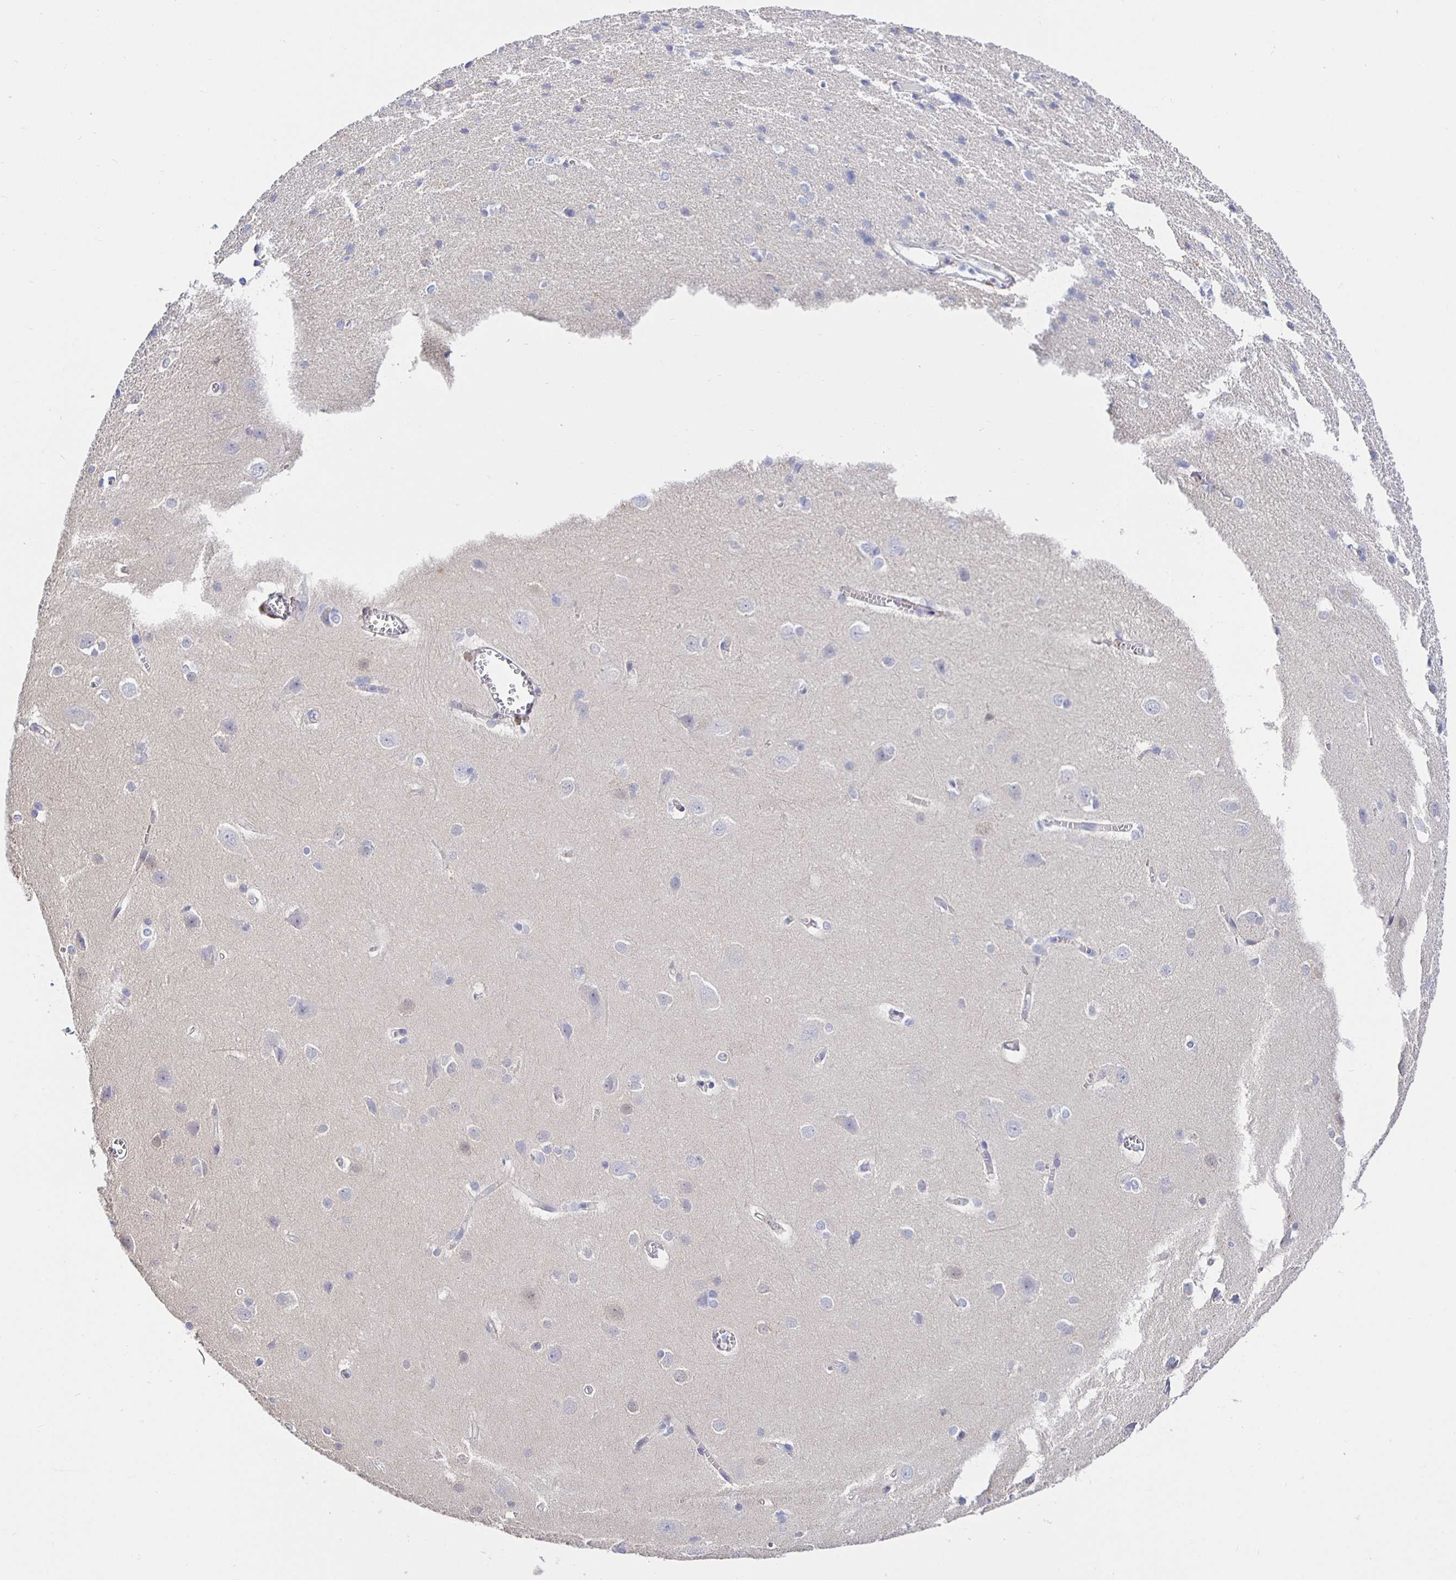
{"staining": {"intensity": "negative", "quantity": "none", "location": "none"}, "tissue": "cerebral cortex", "cell_type": "Endothelial cells", "image_type": "normal", "snomed": [{"axis": "morphology", "description": "Normal tissue, NOS"}, {"axis": "topography", "description": "Cerebral cortex"}], "caption": "Endothelial cells are negative for protein expression in unremarkable human cerebral cortex. The staining is performed using DAB (3,3'-diaminobenzidine) brown chromogen with nuclei counter-stained in using hematoxylin.", "gene": "HSPA4L", "patient": {"sex": "male", "age": 37}}